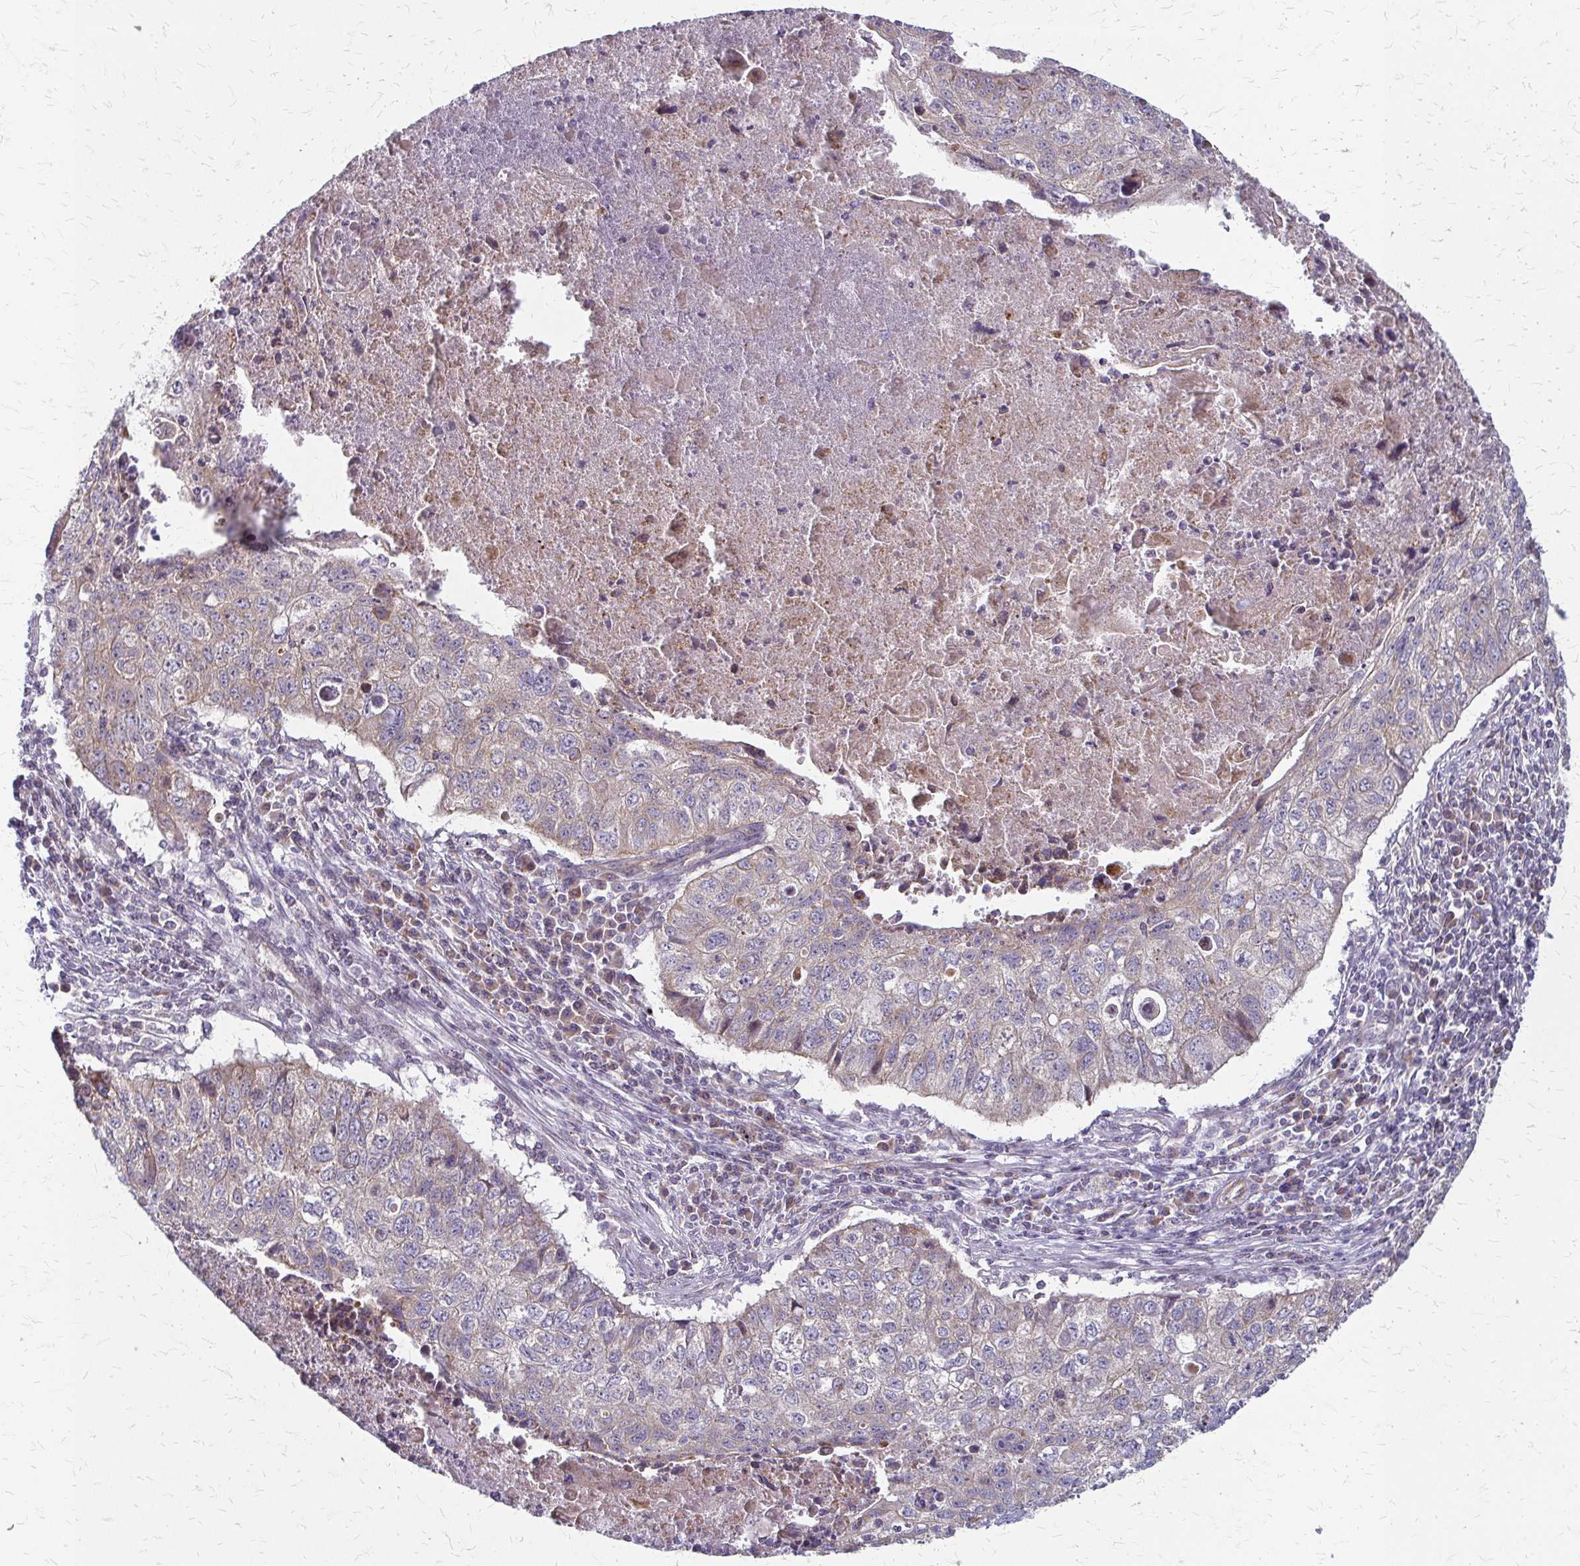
{"staining": {"intensity": "weak", "quantity": "25%-75%", "location": "cytoplasmic/membranous"}, "tissue": "lung cancer", "cell_type": "Tumor cells", "image_type": "cancer", "snomed": [{"axis": "morphology", "description": "Normal morphology"}, {"axis": "morphology", "description": "Aneuploidy"}, {"axis": "morphology", "description": "Squamous cell carcinoma, NOS"}, {"axis": "topography", "description": "Lymph node"}, {"axis": "topography", "description": "Lung"}], "caption": "IHC photomicrograph of neoplastic tissue: human lung cancer (aneuploidy) stained using immunohistochemistry (IHC) displays low levels of weak protein expression localized specifically in the cytoplasmic/membranous of tumor cells, appearing as a cytoplasmic/membranous brown color.", "gene": "ZNF383", "patient": {"sex": "female", "age": 76}}